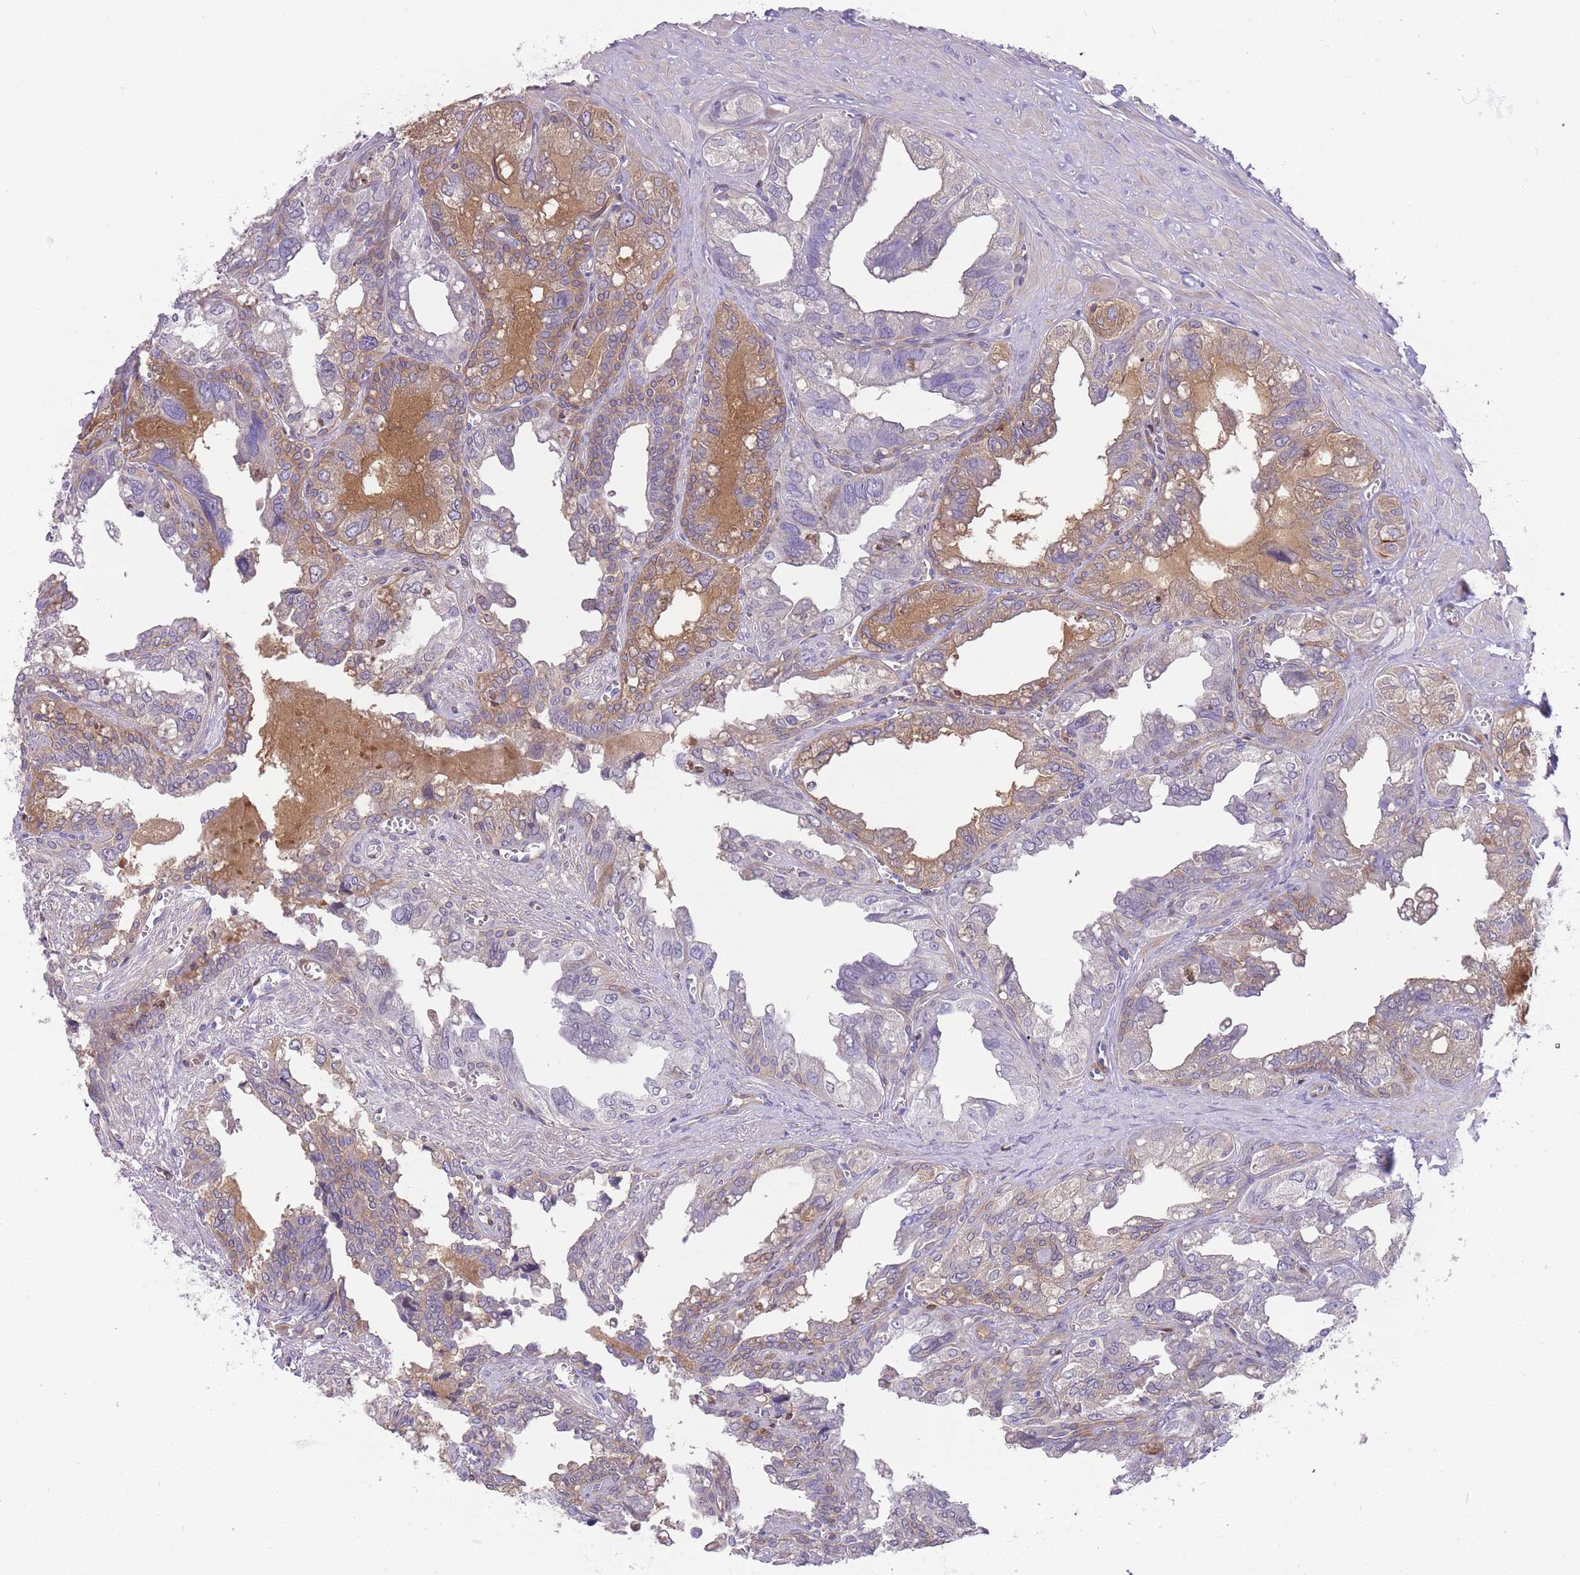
{"staining": {"intensity": "moderate", "quantity": "<25%", "location": "cytoplasmic/membranous"}, "tissue": "seminal vesicle", "cell_type": "Glandular cells", "image_type": "normal", "snomed": [{"axis": "morphology", "description": "Normal tissue, NOS"}, {"axis": "topography", "description": "Seminal veicle"}], "caption": "The histopathology image exhibits immunohistochemical staining of normal seminal vesicle. There is moderate cytoplasmic/membranous positivity is present in about <25% of glandular cells.", "gene": "OR11H12", "patient": {"sex": "male", "age": 67}}